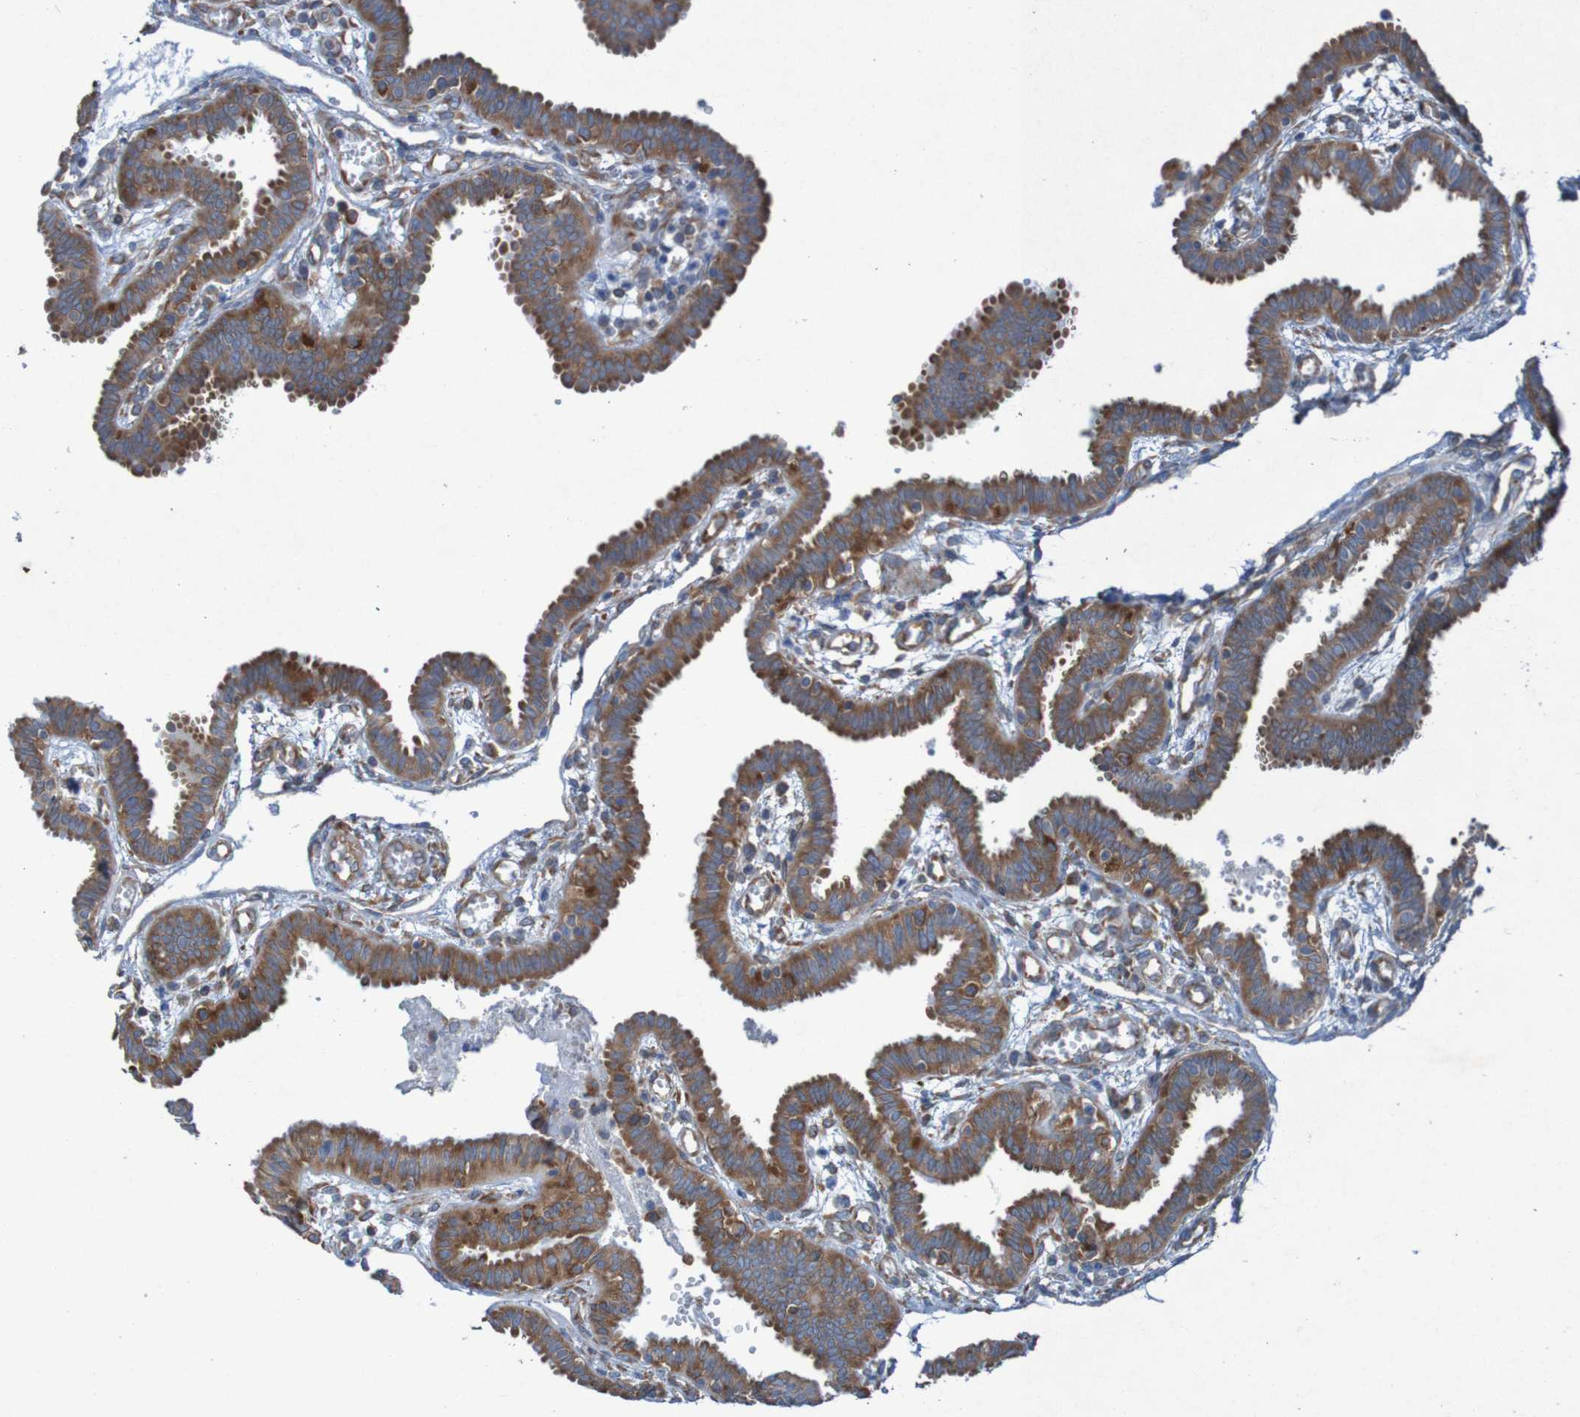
{"staining": {"intensity": "strong", "quantity": ">75%", "location": "cytoplasmic/membranous"}, "tissue": "fallopian tube", "cell_type": "Glandular cells", "image_type": "normal", "snomed": [{"axis": "morphology", "description": "Normal tissue, NOS"}, {"axis": "topography", "description": "Fallopian tube"}], "caption": "Protein staining by immunohistochemistry demonstrates strong cytoplasmic/membranous positivity in approximately >75% of glandular cells in unremarkable fallopian tube. The staining was performed using DAB to visualize the protein expression in brown, while the nuclei were stained in blue with hematoxylin (Magnification: 20x).", "gene": "RPL10L", "patient": {"sex": "female", "age": 32}}